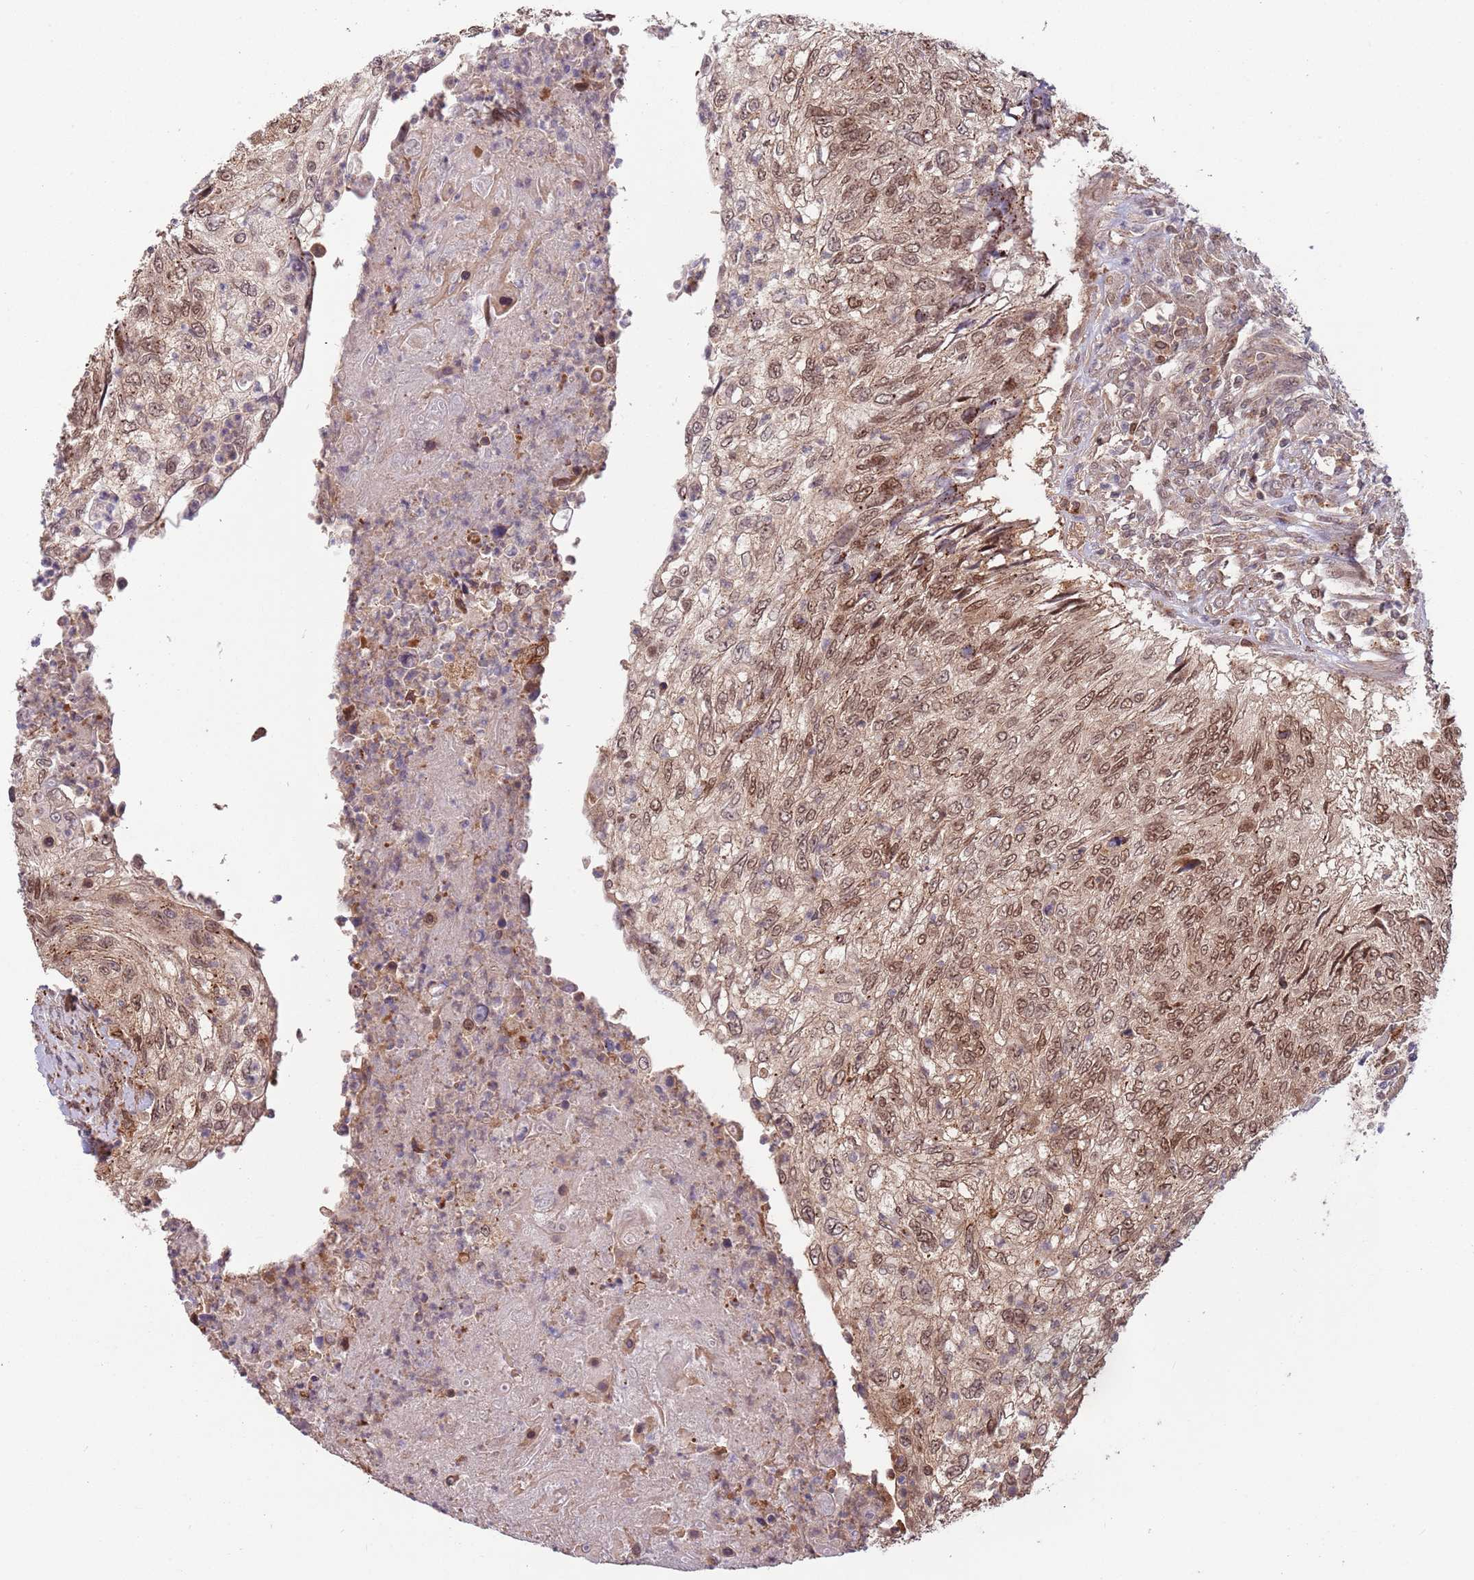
{"staining": {"intensity": "moderate", "quantity": ">75%", "location": "cytoplasmic/membranous,nuclear"}, "tissue": "urothelial cancer", "cell_type": "Tumor cells", "image_type": "cancer", "snomed": [{"axis": "morphology", "description": "Urothelial carcinoma, High grade"}, {"axis": "topography", "description": "Urinary bladder"}], "caption": "IHC micrograph of urothelial carcinoma (high-grade) stained for a protein (brown), which reveals medium levels of moderate cytoplasmic/membranous and nuclear positivity in about >75% of tumor cells.", "gene": "SALL1", "patient": {"sex": "female", "age": 60}}